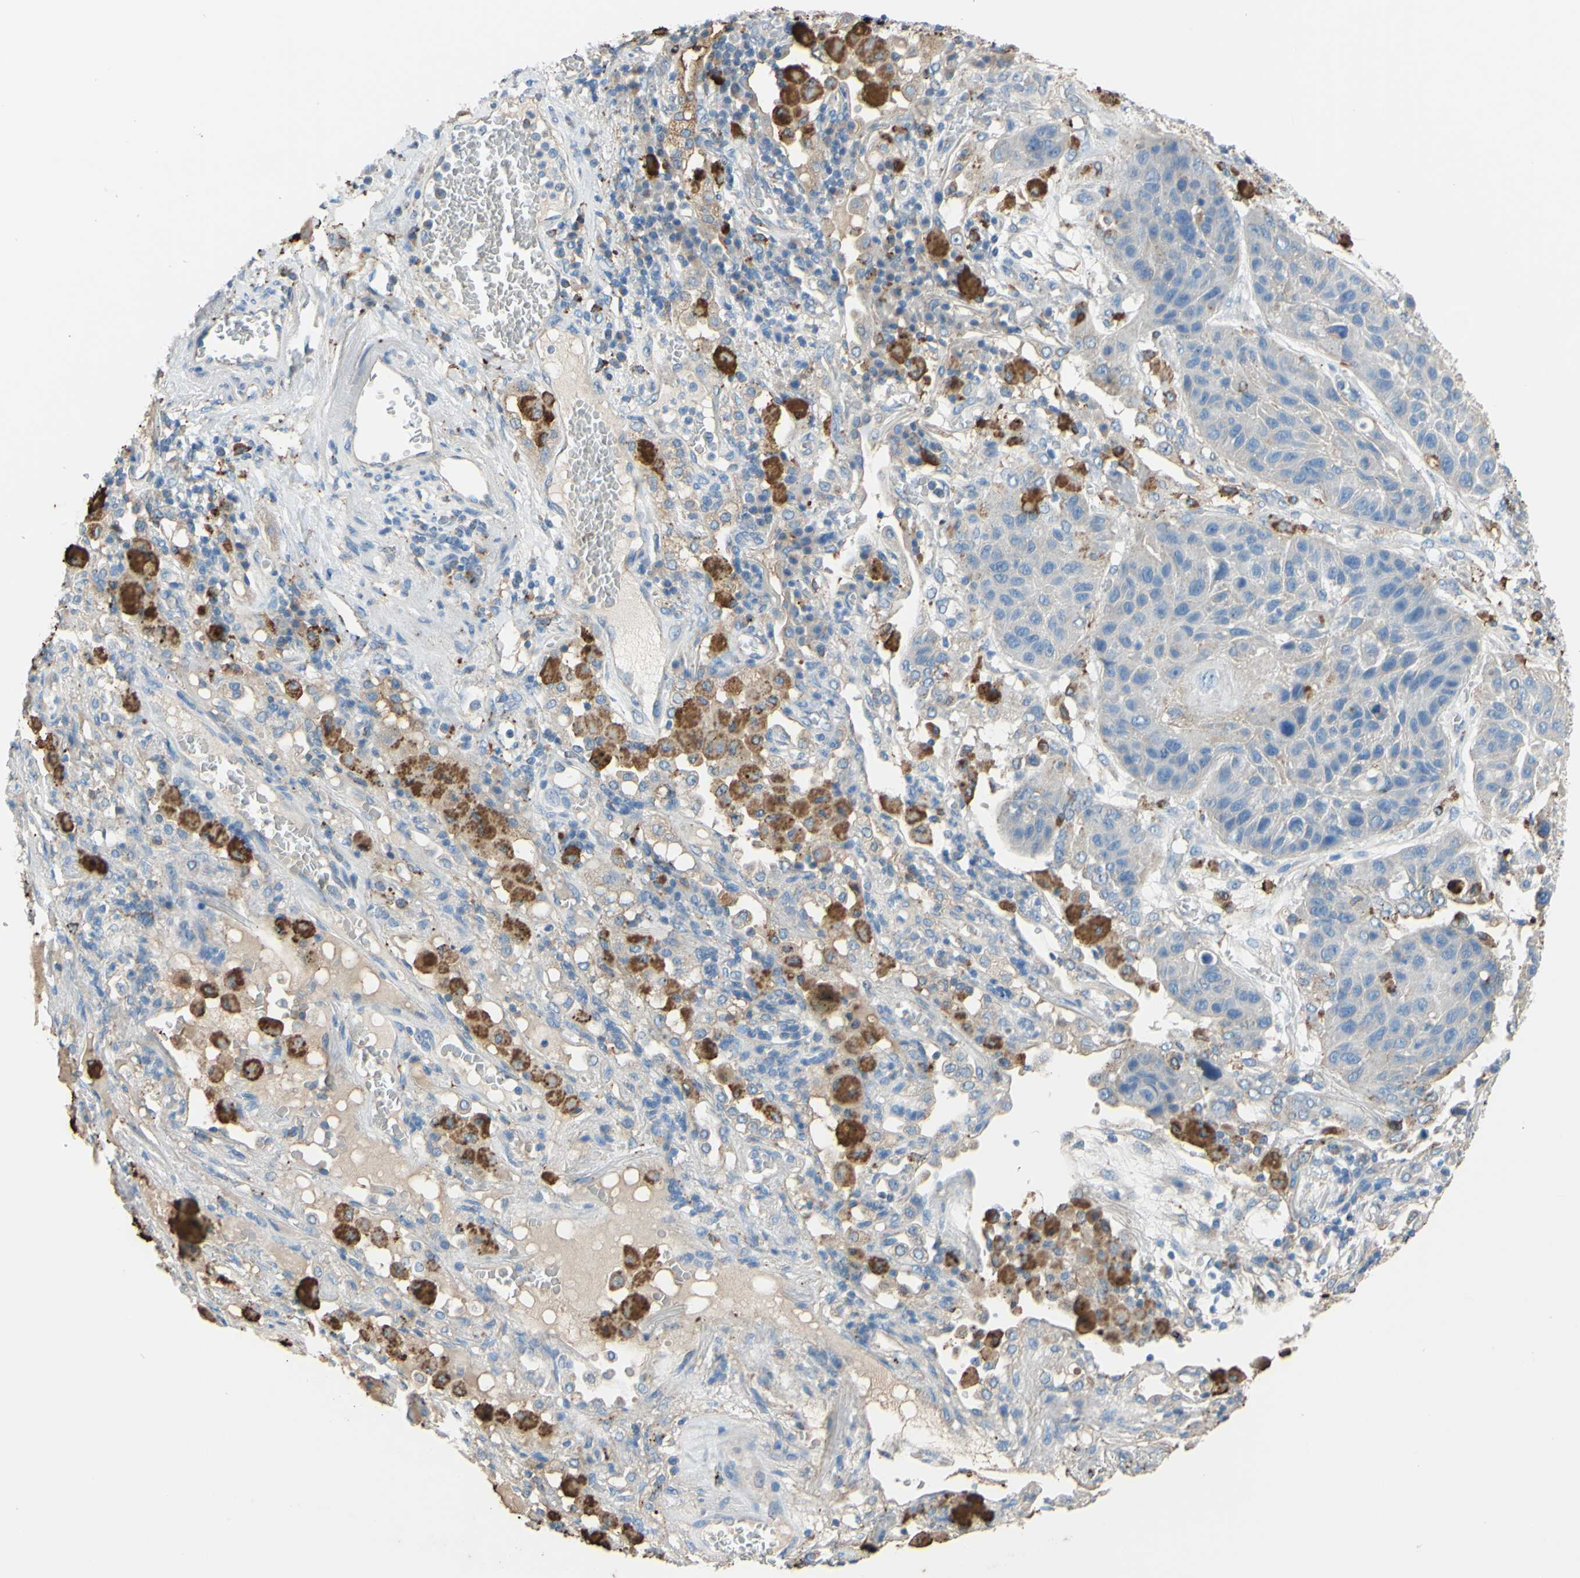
{"staining": {"intensity": "negative", "quantity": "none", "location": "none"}, "tissue": "lung cancer", "cell_type": "Tumor cells", "image_type": "cancer", "snomed": [{"axis": "morphology", "description": "Squamous cell carcinoma, NOS"}, {"axis": "topography", "description": "Lung"}], "caption": "Image shows no significant protein staining in tumor cells of lung squamous cell carcinoma.", "gene": "CTSD", "patient": {"sex": "male", "age": 57}}